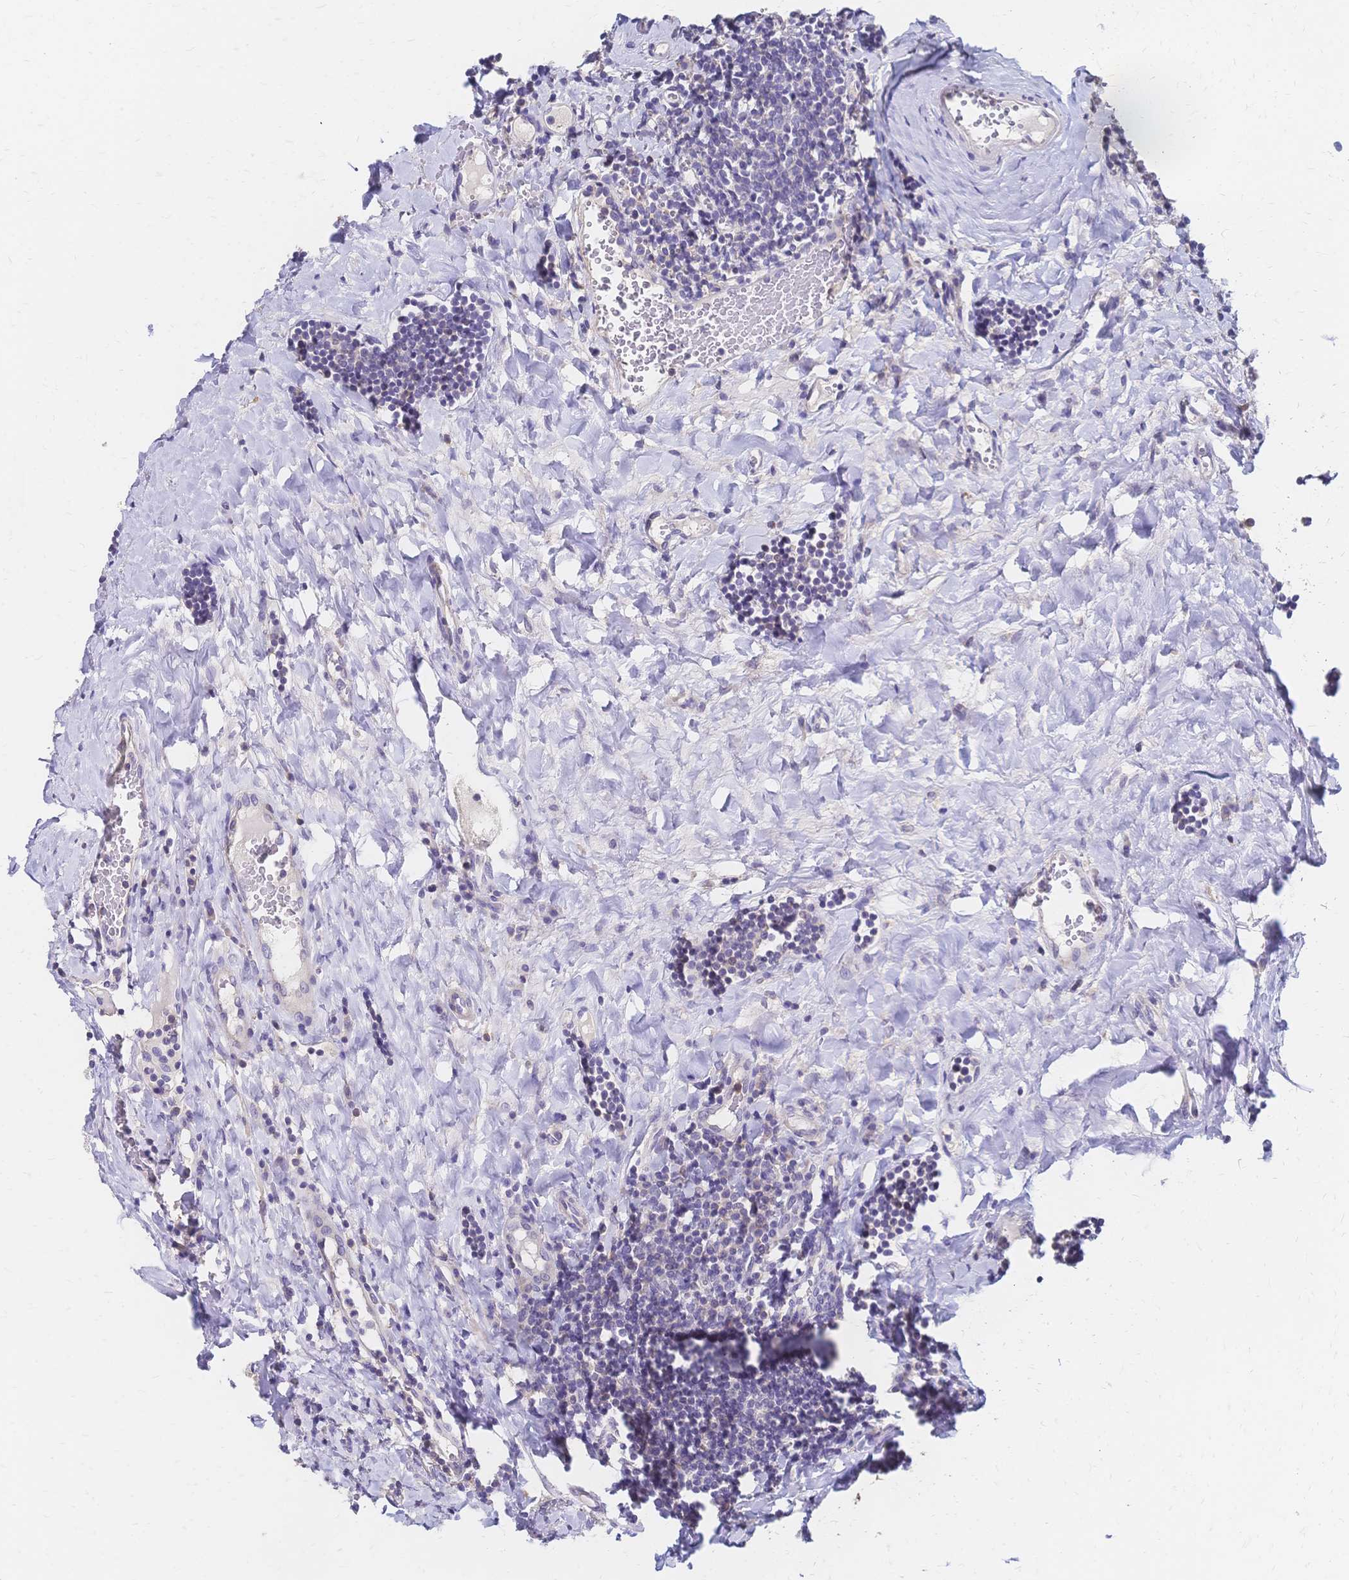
{"staining": {"intensity": "negative", "quantity": "none", "location": "none"}, "tissue": "tonsil", "cell_type": "Germinal center cells", "image_type": "normal", "snomed": [{"axis": "morphology", "description": "Normal tissue, NOS"}, {"axis": "topography", "description": "Tonsil"}], "caption": "IHC image of unremarkable tonsil: tonsil stained with DAB (3,3'-diaminobenzidine) shows no significant protein expression in germinal center cells.", "gene": "DTNB", "patient": {"sex": "female", "age": 10}}